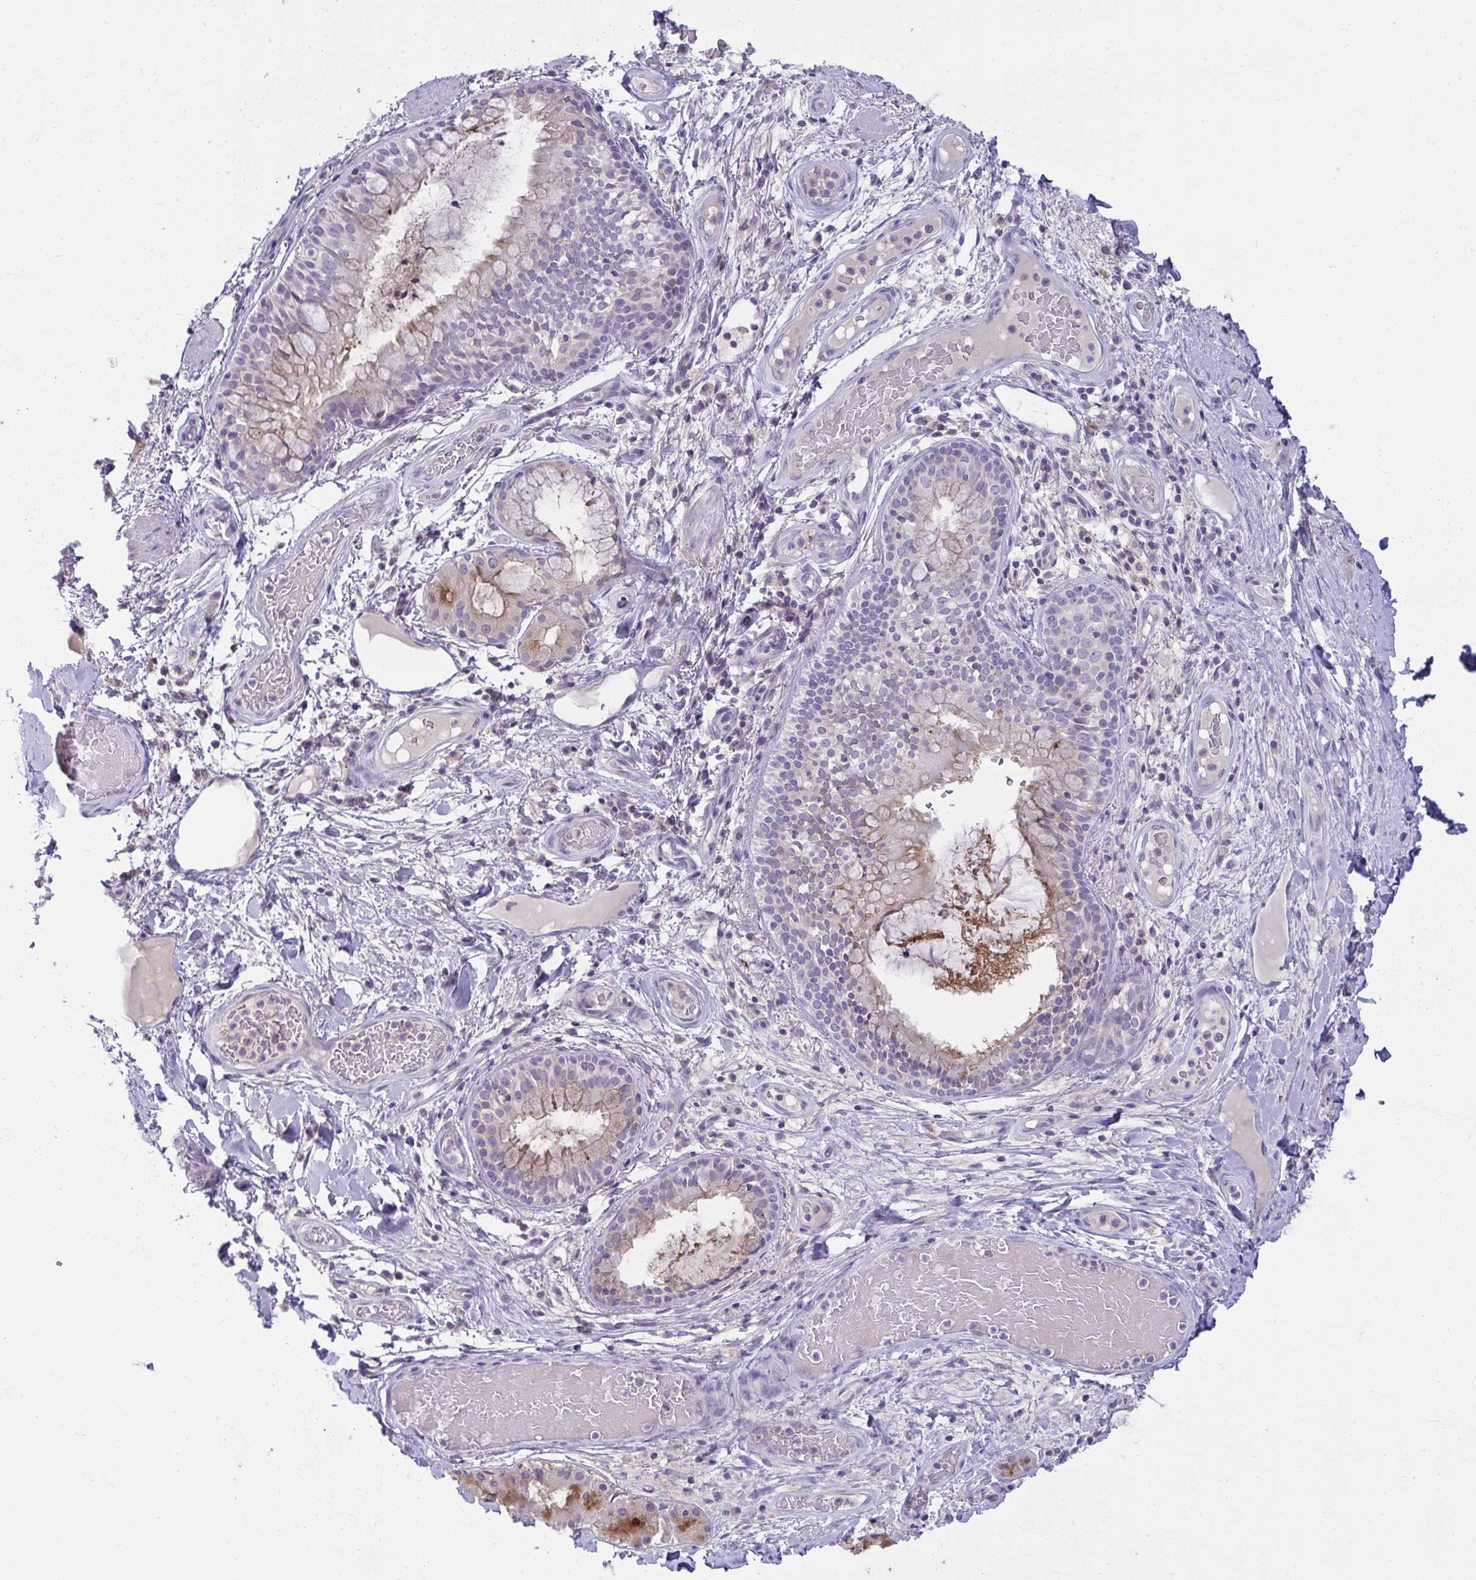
{"staining": {"intensity": "negative", "quantity": "none", "location": "none"}, "tissue": "adipose tissue", "cell_type": "Adipocytes", "image_type": "normal", "snomed": [{"axis": "morphology", "description": "Normal tissue, NOS"}, {"axis": "topography", "description": "Cartilage tissue"}, {"axis": "topography", "description": "Bronchus"}], "caption": "This is an immunohistochemistry (IHC) histopathology image of benign human adipose tissue. There is no staining in adipocytes.", "gene": "RANBP2", "patient": {"sex": "male", "age": 64}}